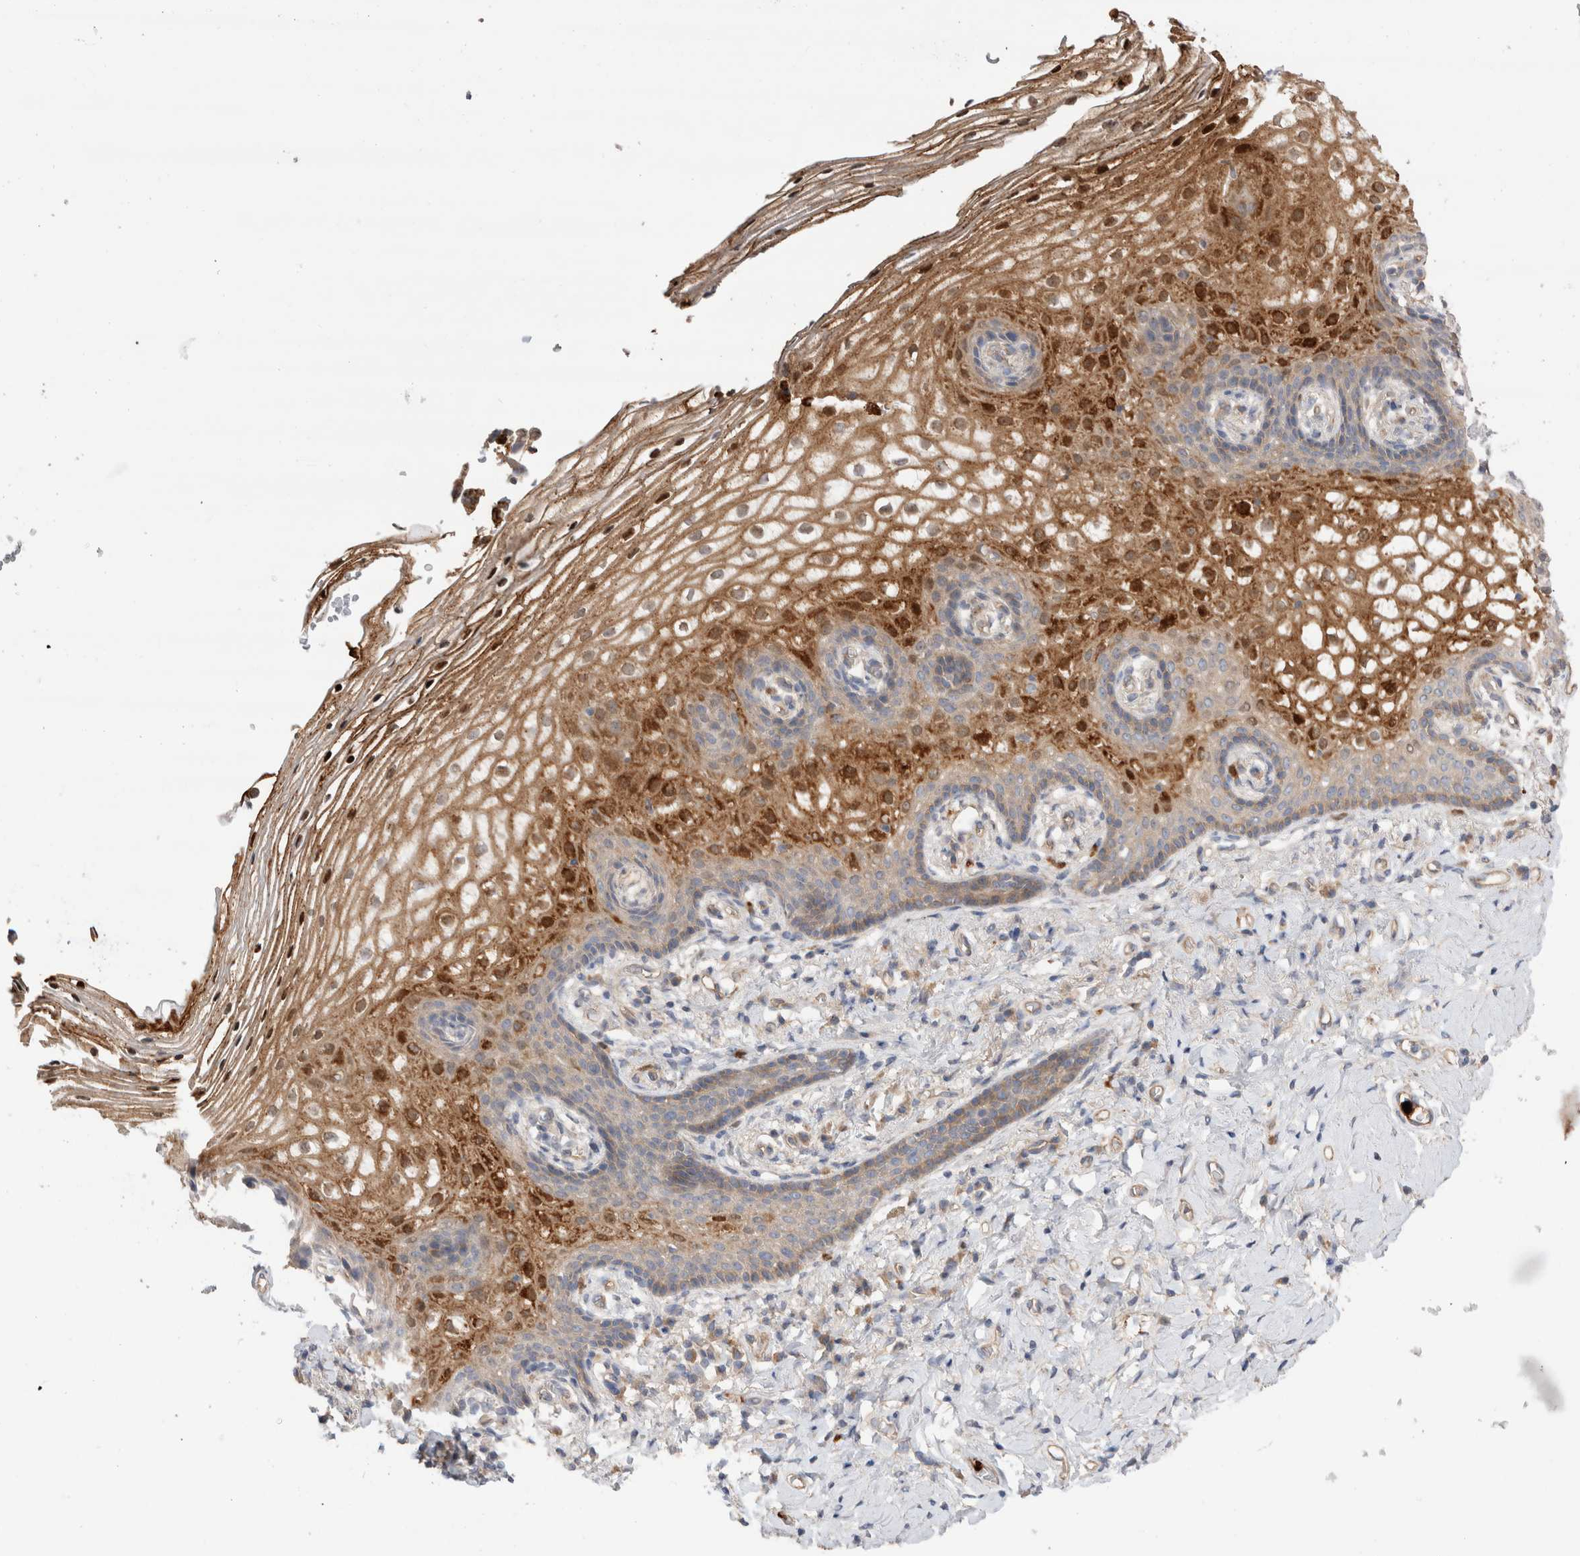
{"staining": {"intensity": "moderate", "quantity": "25%-75%", "location": "cytoplasmic/membranous,nuclear"}, "tissue": "vagina", "cell_type": "Squamous epithelial cells", "image_type": "normal", "snomed": [{"axis": "morphology", "description": "Normal tissue, NOS"}, {"axis": "topography", "description": "Vagina"}], "caption": "Immunohistochemistry (IHC) of unremarkable vagina exhibits medium levels of moderate cytoplasmic/membranous,nuclear expression in approximately 25%-75% of squamous epithelial cells.", "gene": "NXT2", "patient": {"sex": "female", "age": 60}}